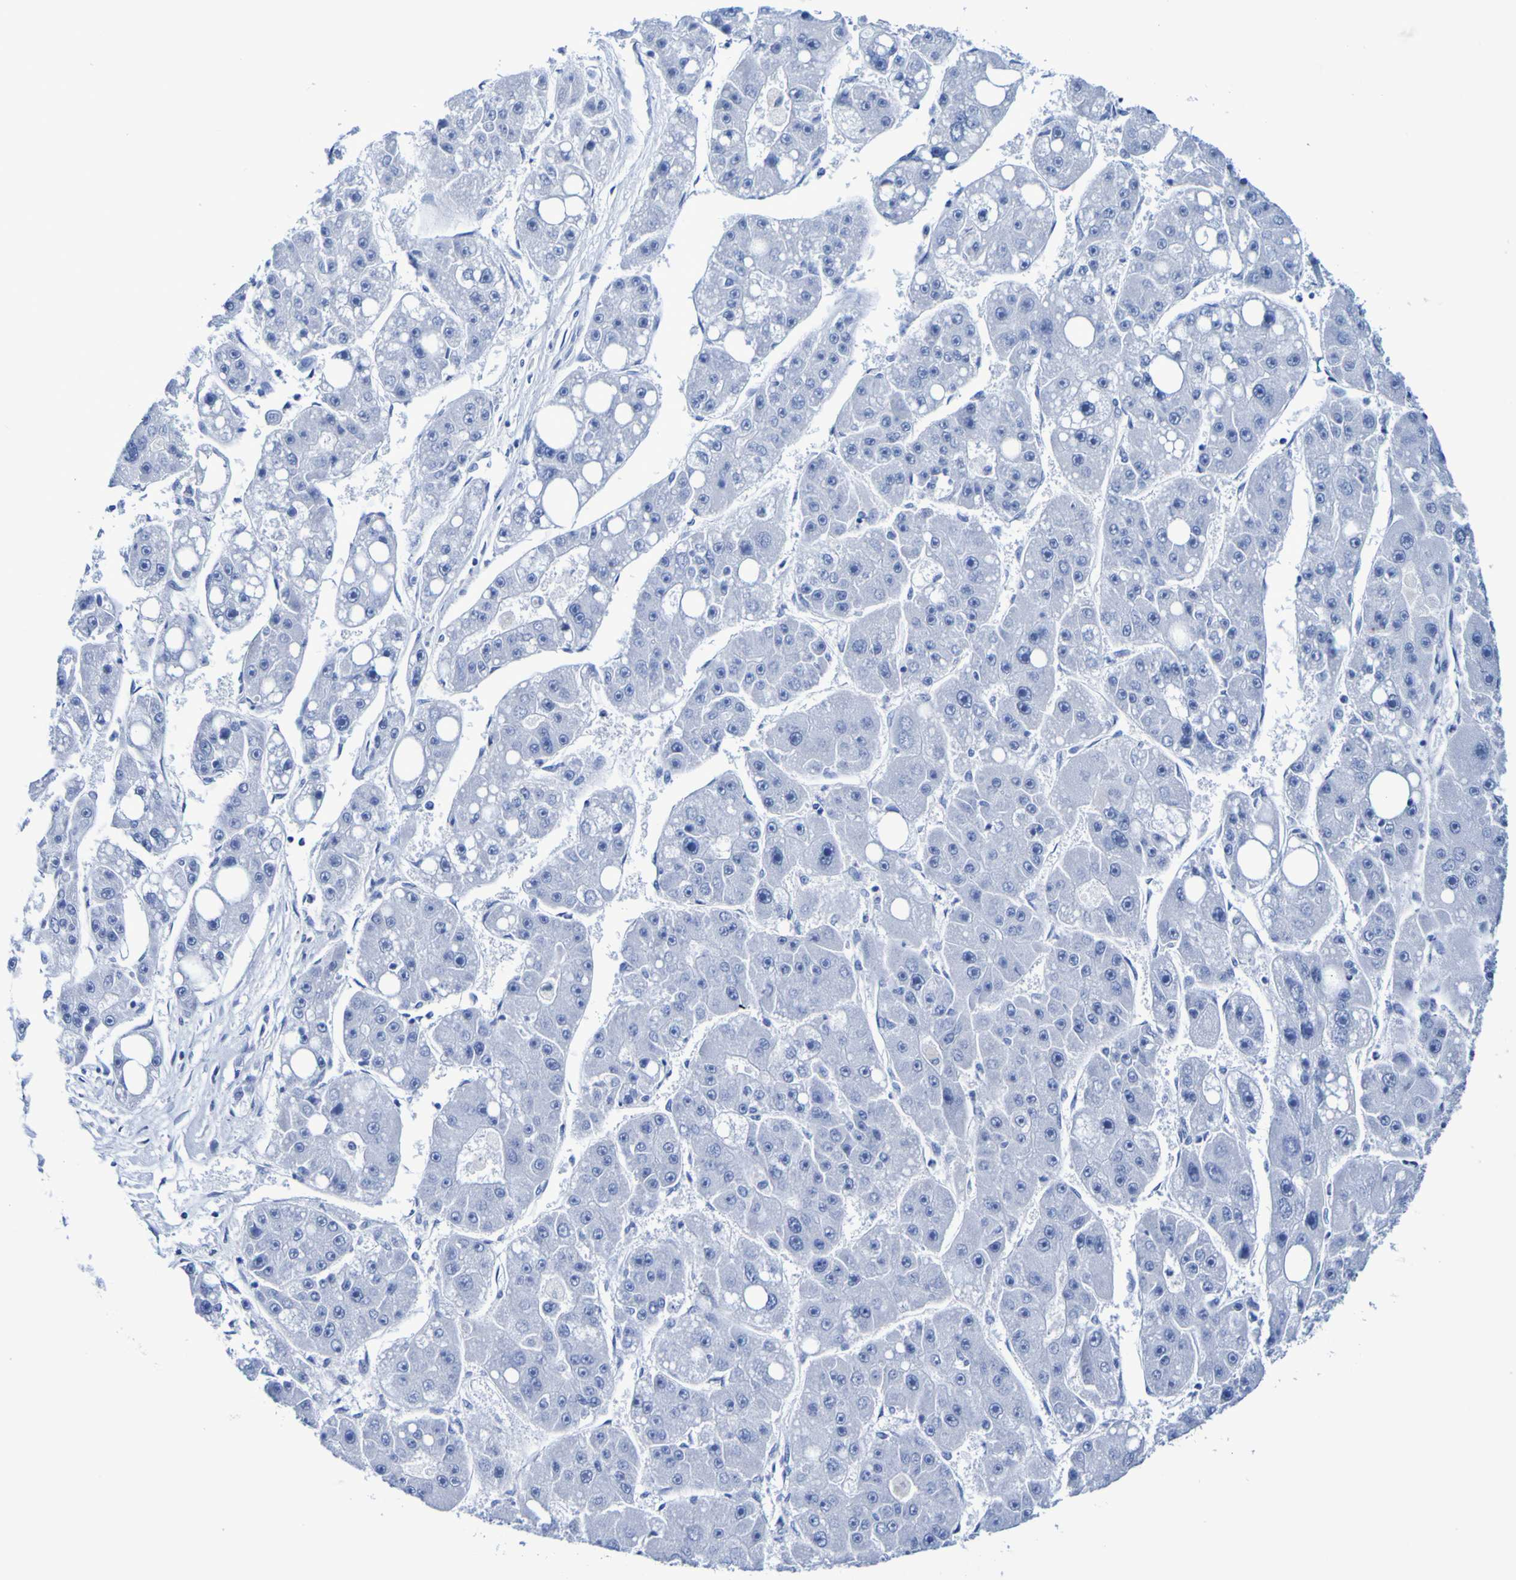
{"staining": {"intensity": "negative", "quantity": "none", "location": "none"}, "tissue": "liver cancer", "cell_type": "Tumor cells", "image_type": "cancer", "snomed": [{"axis": "morphology", "description": "Carcinoma, Hepatocellular, NOS"}, {"axis": "topography", "description": "Liver"}], "caption": "Micrograph shows no significant protein expression in tumor cells of liver hepatocellular carcinoma.", "gene": "DPEP1", "patient": {"sex": "female", "age": 61}}